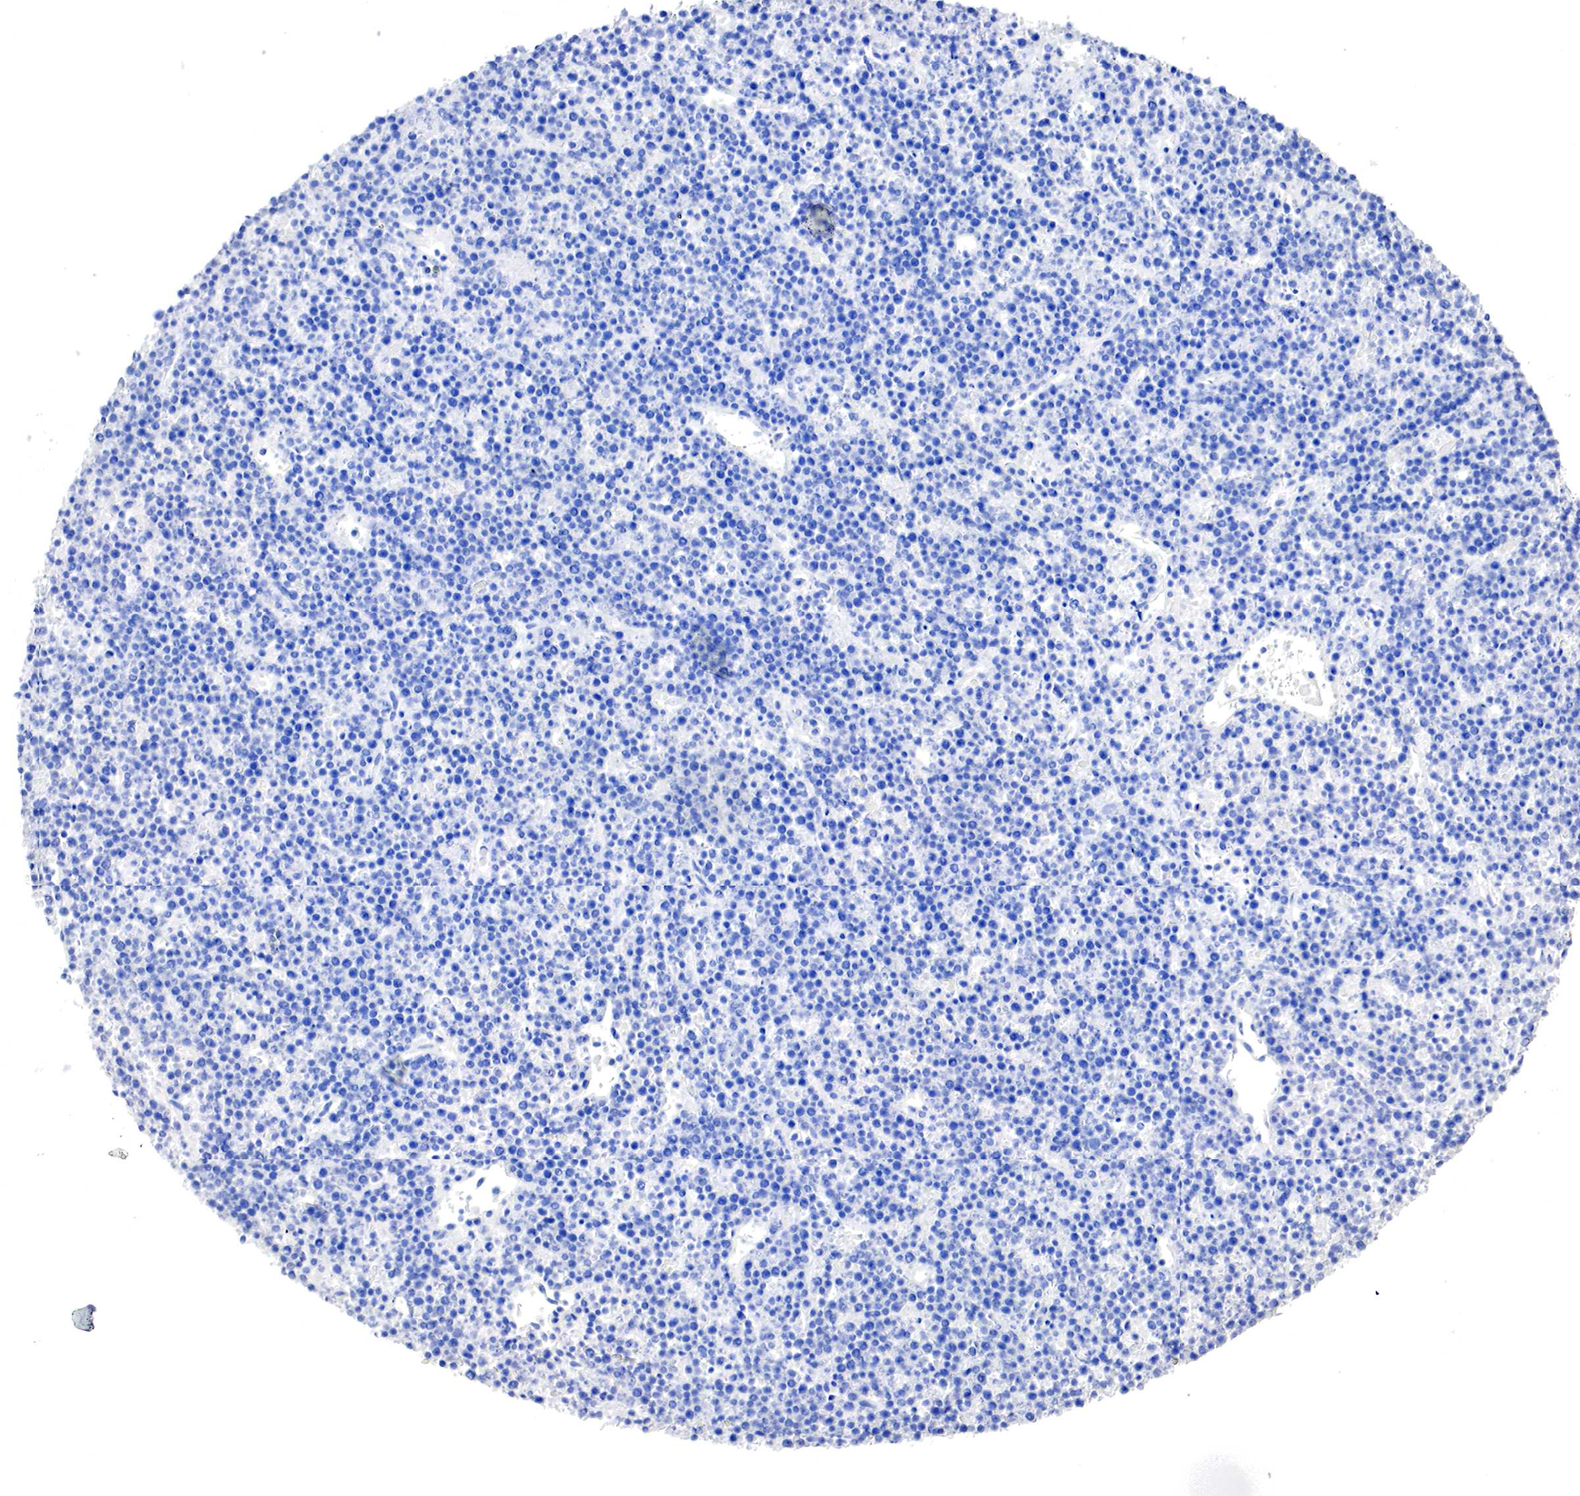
{"staining": {"intensity": "negative", "quantity": "none", "location": "none"}, "tissue": "lymphoma", "cell_type": "Tumor cells", "image_type": "cancer", "snomed": [{"axis": "morphology", "description": "Malignant lymphoma, non-Hodgkin's type, High grade"}, {"axis": "topography", "description": "Ovary"}], "caption": "Immunohistochemistry of human malignant lymphoma, non-Hodgkin's type (high-grade) demonstrates no staining in tumor cells.", "gene": "OTC", "patient": {"sex": "female", "age": 56}}